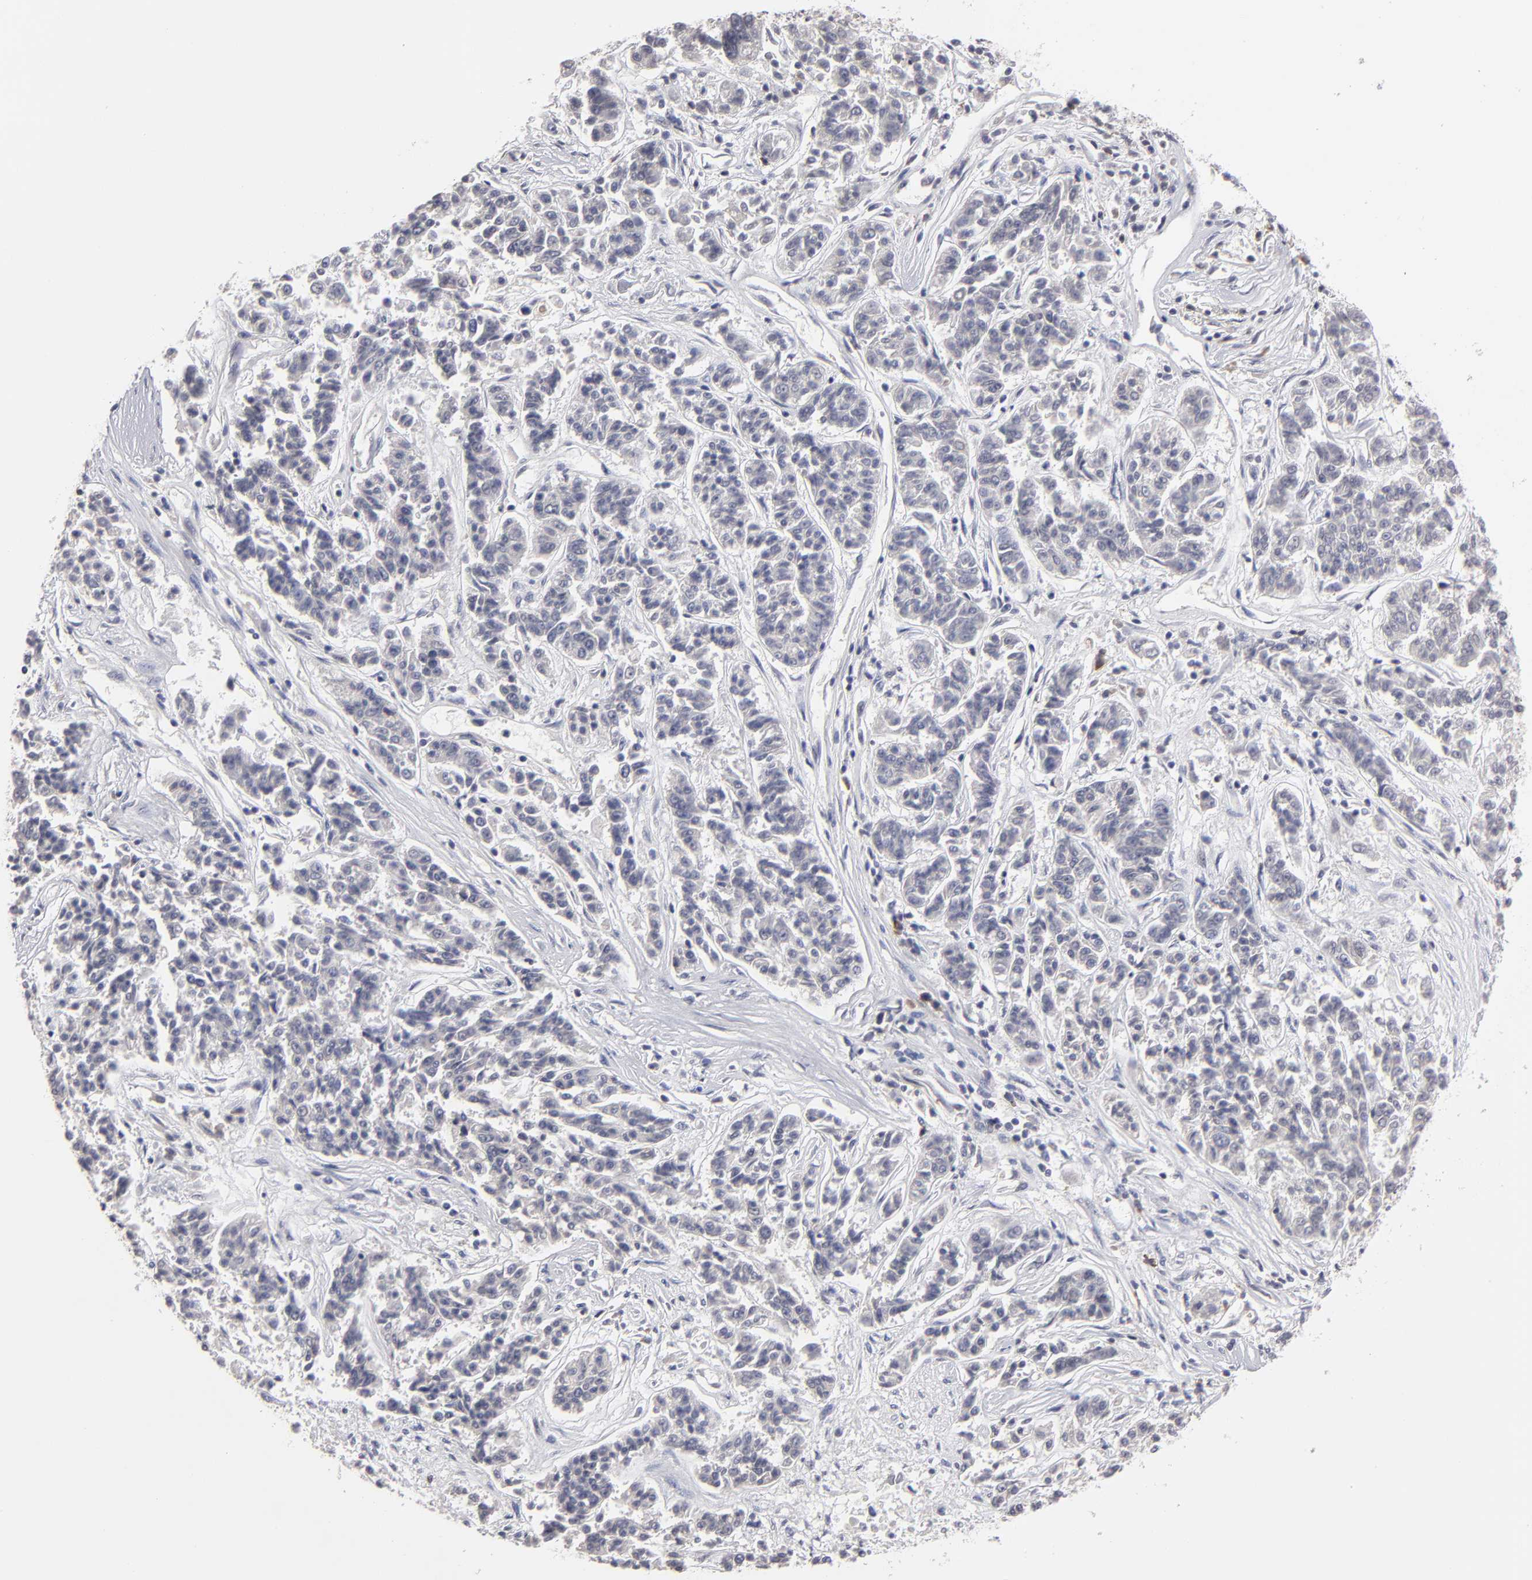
{"staining": {"intensity": "negative", "quantity": "none", "location": "none"}, "tissue": "lung cancer", "cell_type": "Tumor cells", "image_type": "cancer", "snomed": [{"axis": "morphology", "description": "Adenocarcinoma, NOS"}, {"axis": "topography", "description": "Lung"}], "caption": "This image is of lung cancer stained with immunohistochemistry to label a protein in brown with the nuclei are counter-stained blue. There is no staining in tumor cells.", "gene": "CEP97", "patient": {"sex": "male", "age": 84}}